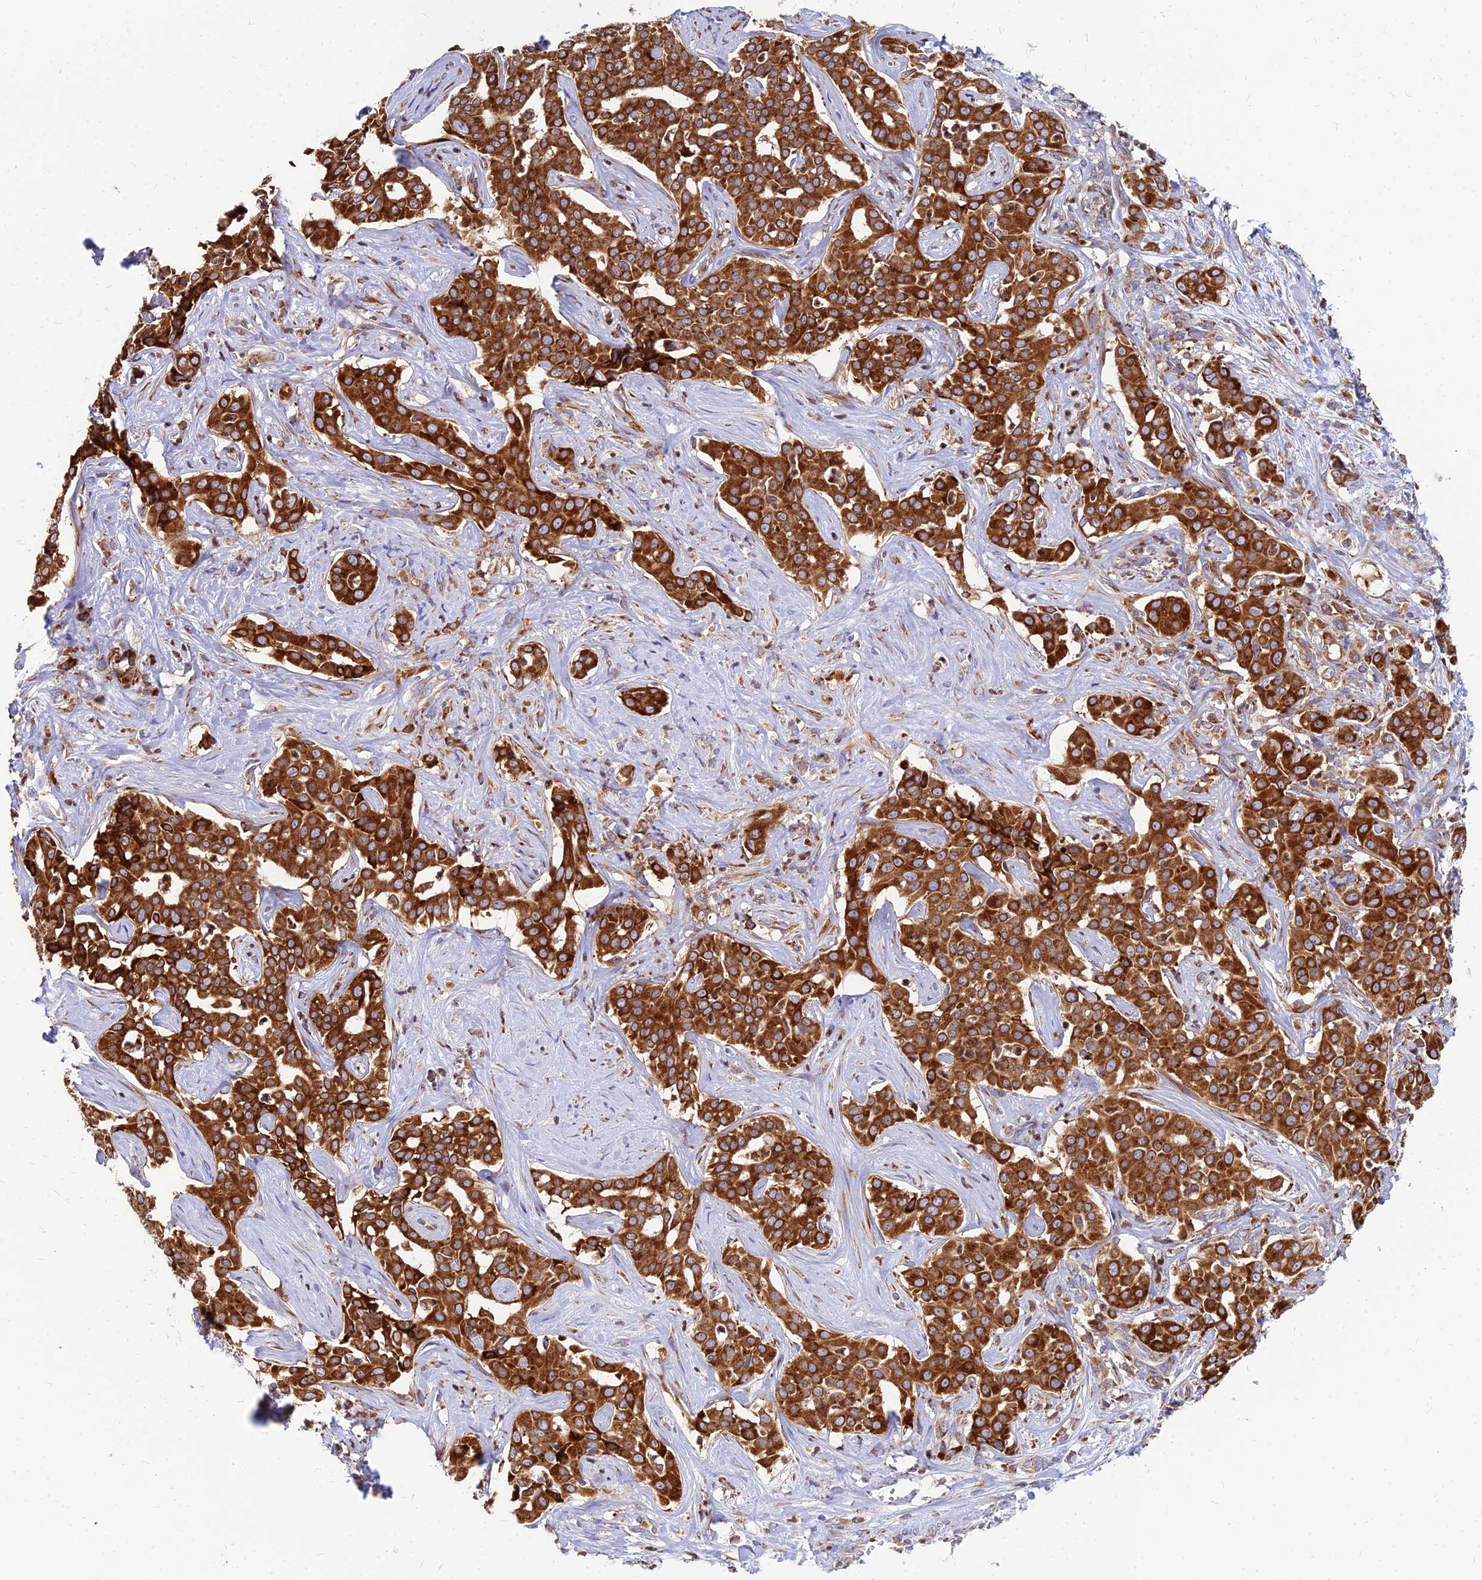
{"staining": {"intensity": "strong", "quantity": ">75%", "location": "cytoplasmic/membranous"}, "tissue": "liver cancer", "cell_type": "Tumor cells", "image_type": "cancer", "snomed": [{"axis": "morphology", "description": "Cholangiocarcinoma"}, {"axis": "topography", "description": "Liver"}], "caption": "Tumor cells display strong cytoplasmic/membranous positivity in approximately >75% of cells in cholangiocarcinoma (liver). The protein of interest is shown in brown color, while the nuclei are stained blue.", "gene": "CCT6B", "patient": {"sex": "male", "age": 67}}